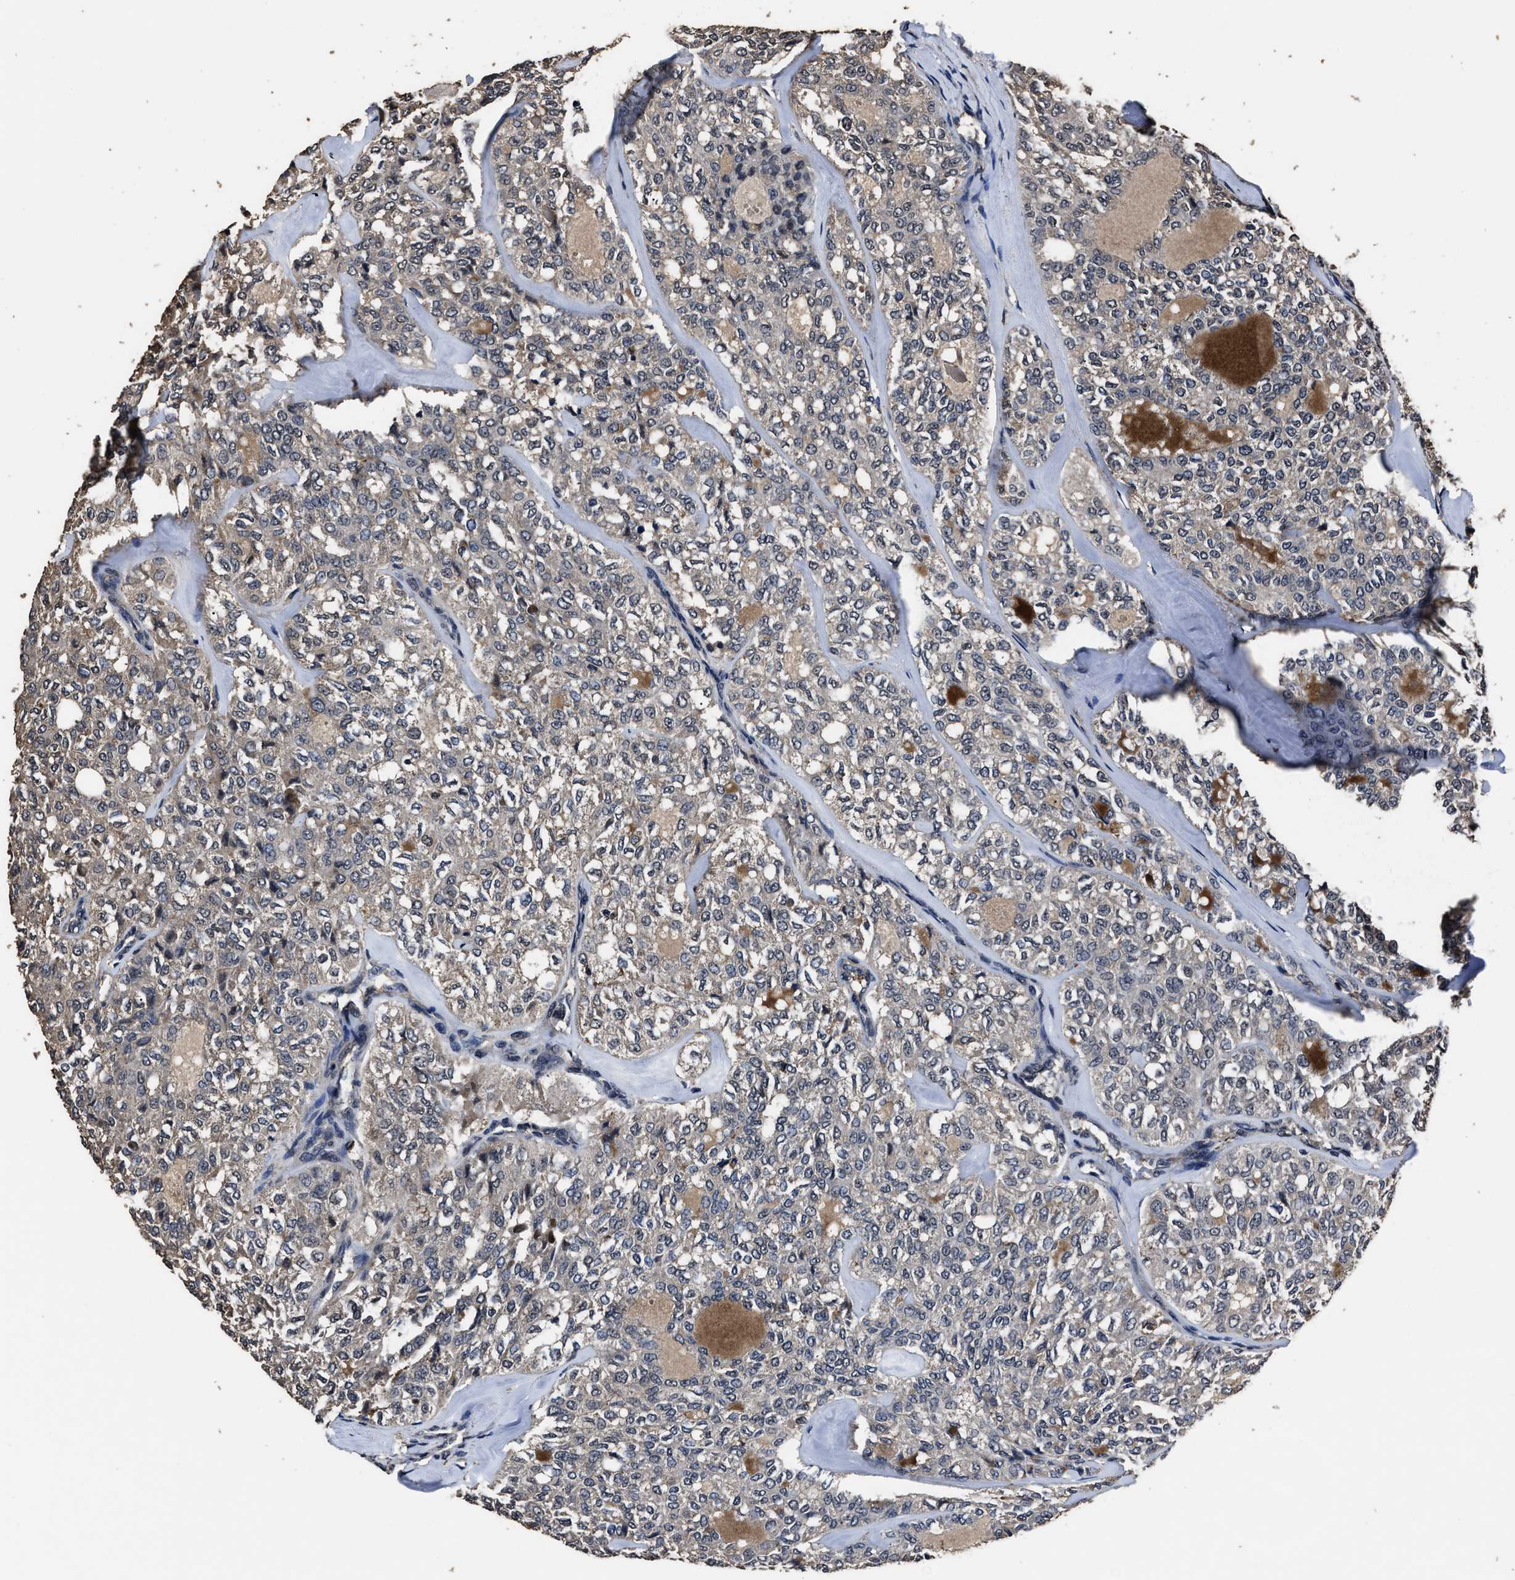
{"staining": {"intensity": "negative", "quantity": "none", "location": "none"}, "tissue": "thyroid cancer", "cell_type": "Tumor cells", "image_type": "cancer", "snomed": [{"axis": "morphology", "description": "Follicular adenoma carcinoma, NOS"}, {"axis": "topography", "description": "Thyroid gland"}], "caption": "This is an immunohistochemistry (IHC) photomicrograph of thyroid follicular adenoma carcinoma. There is no staining in tumor cells.", "gene": "RSBN1L", "patient": {"sex": "male", "age": 75}}